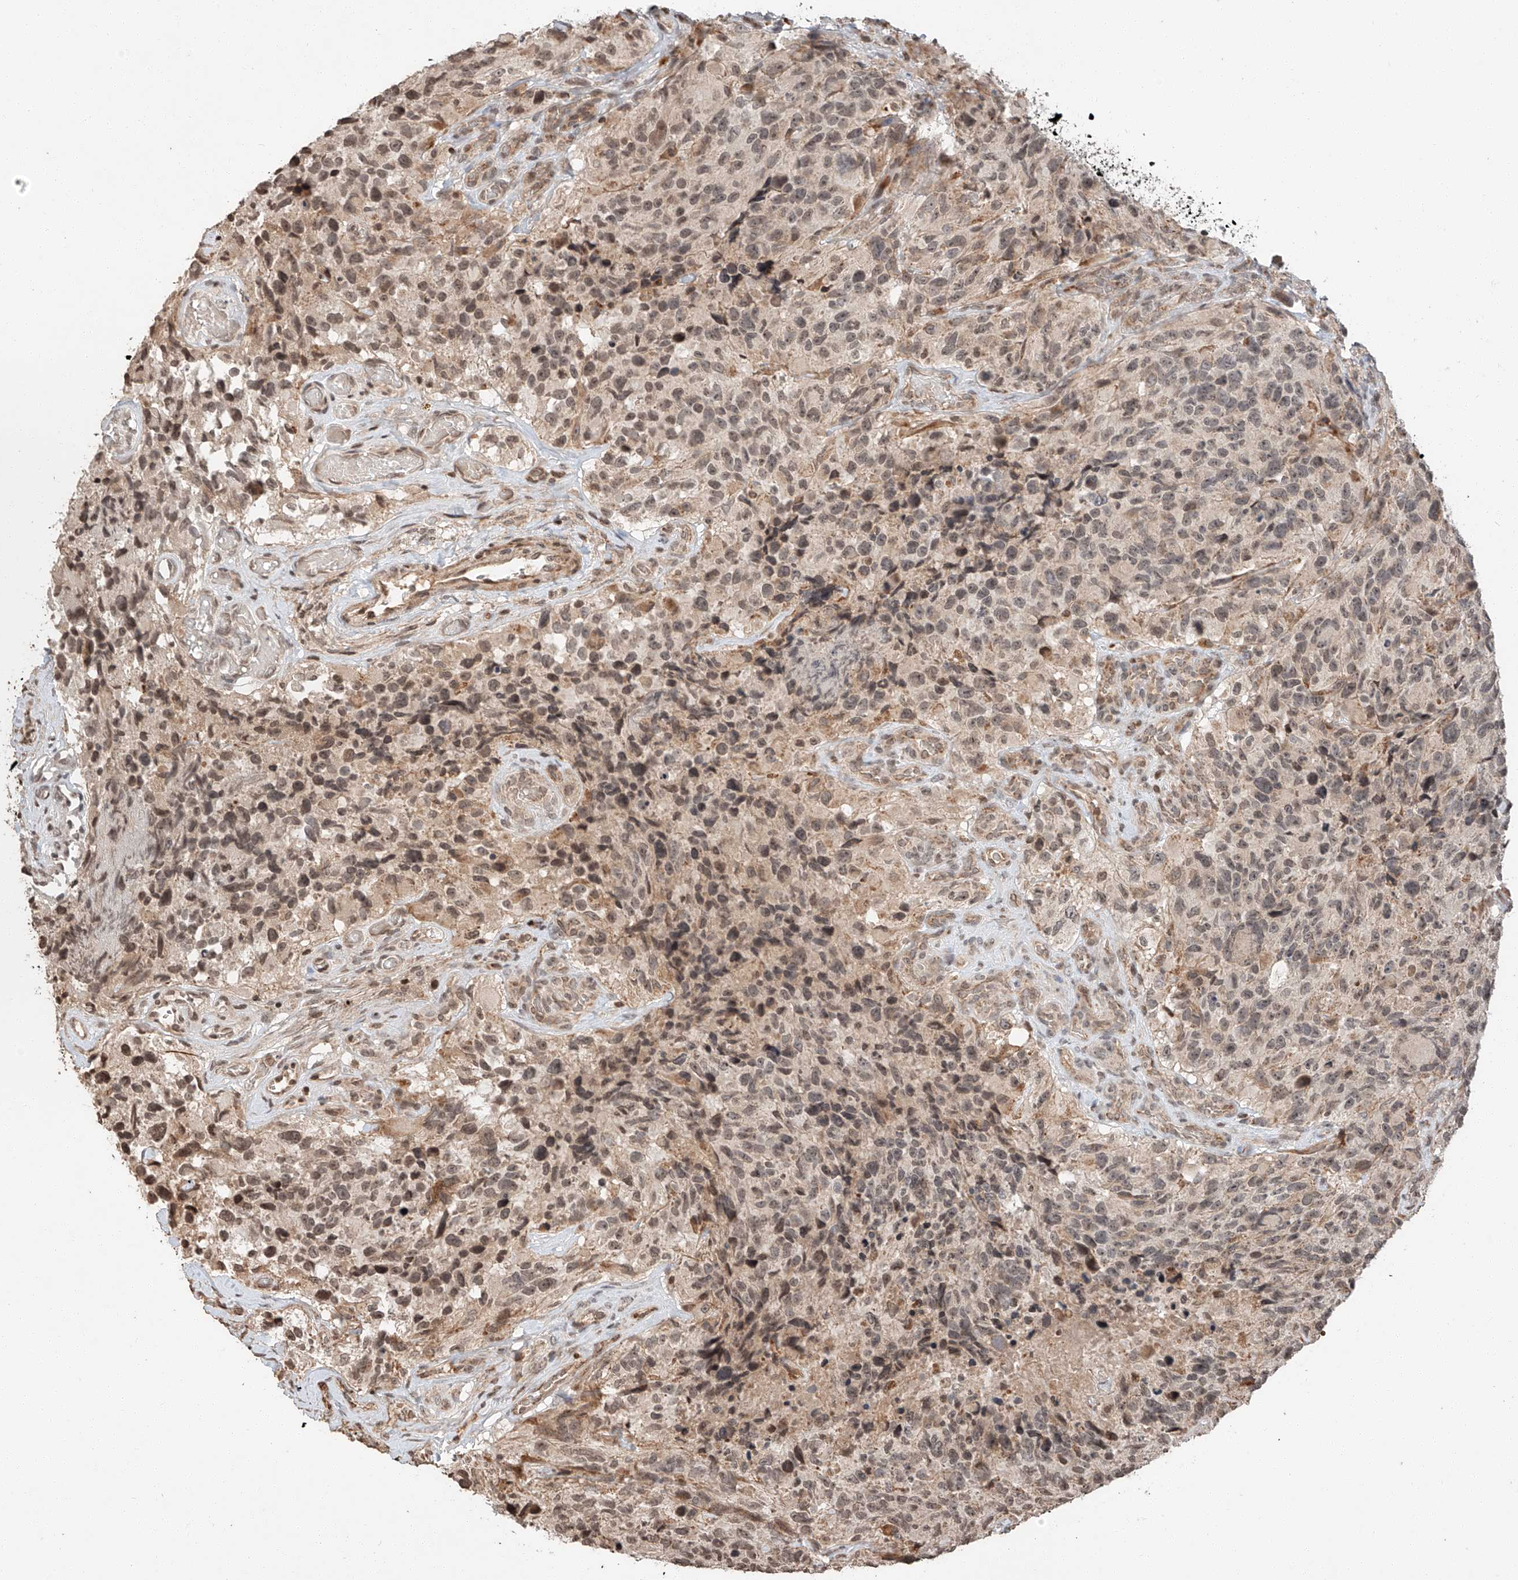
{"staining": {"intensity": "weak", "quantity": "<25%", "location": "cytoplasmic/membranous,nuclear"}, "tissue": "glioma", "cell_type": "Tumor cells", "image_type": "cancer", "snomed": [{"axis": "morphology", "description": "Glioma, malignant, High grade"}, {"axis": "topography", "description": "Brain"}], "caption": "Glioma stained for a protein using IHC shows no positivity tumor cells.", "gene": "ARHGAP33", "patient": {"sex": "male", "age": 69}}